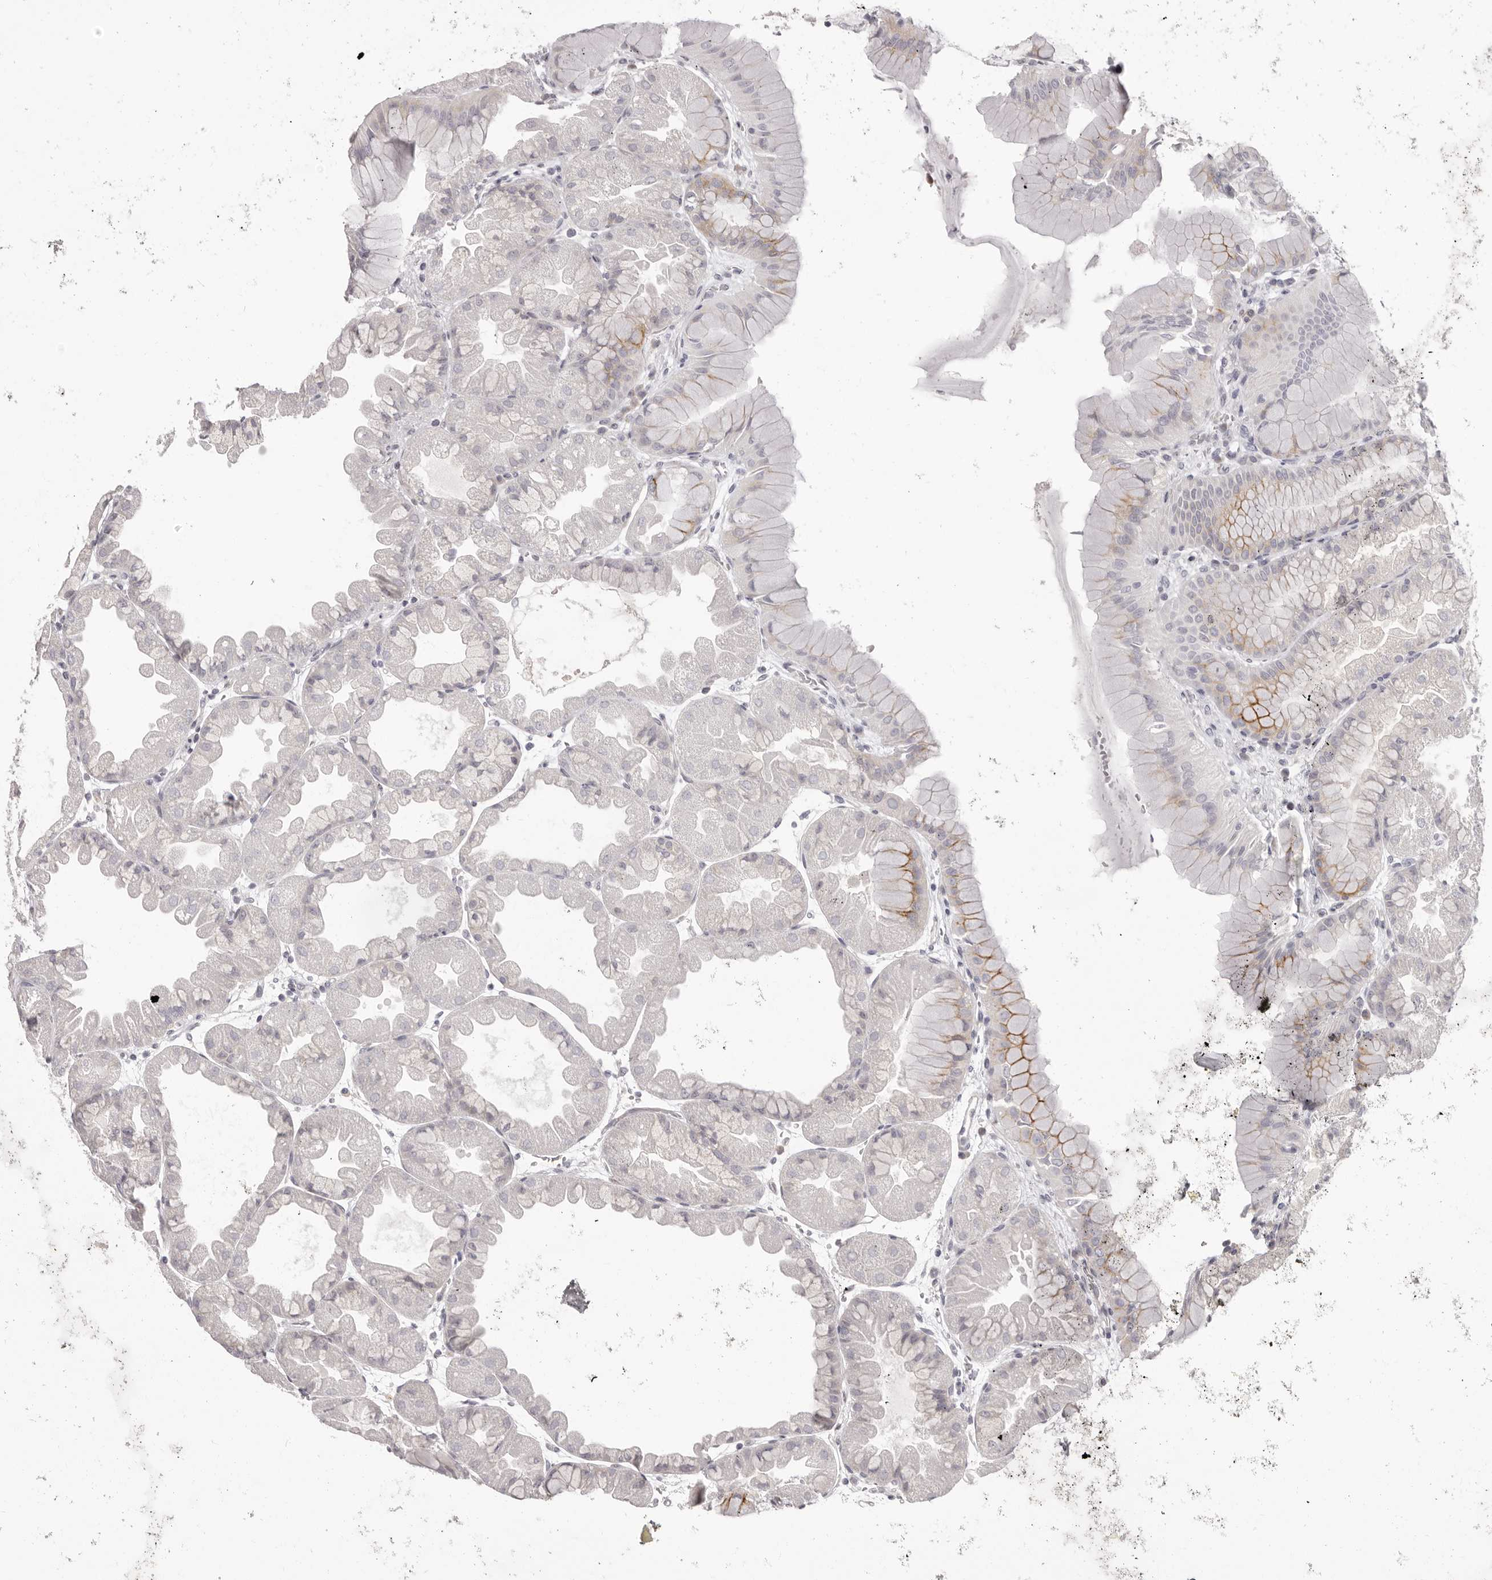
{"staining": {"intensity": "moderate", "quantity": "<25%", "location": "cytoplasmic/membranous"}, "tissue": "stomach", "cell_type": "Glandular cells", "image_type": "normal", "snomed": [{"axis": "morphology", "description": "Normal tissue, NOS"}, {"axis": "topography", "description": "Stomach, upper"}], "caption": "A brown stain shows moderate cytoplasmic/membranous staining of a protein in glandular cells of benign stomach. Immunohistochemistry stains the protein in brown and the nuclei are stained blue.", "gene": "OTUD3", "patient": {"sex": "male", "age": 47}}